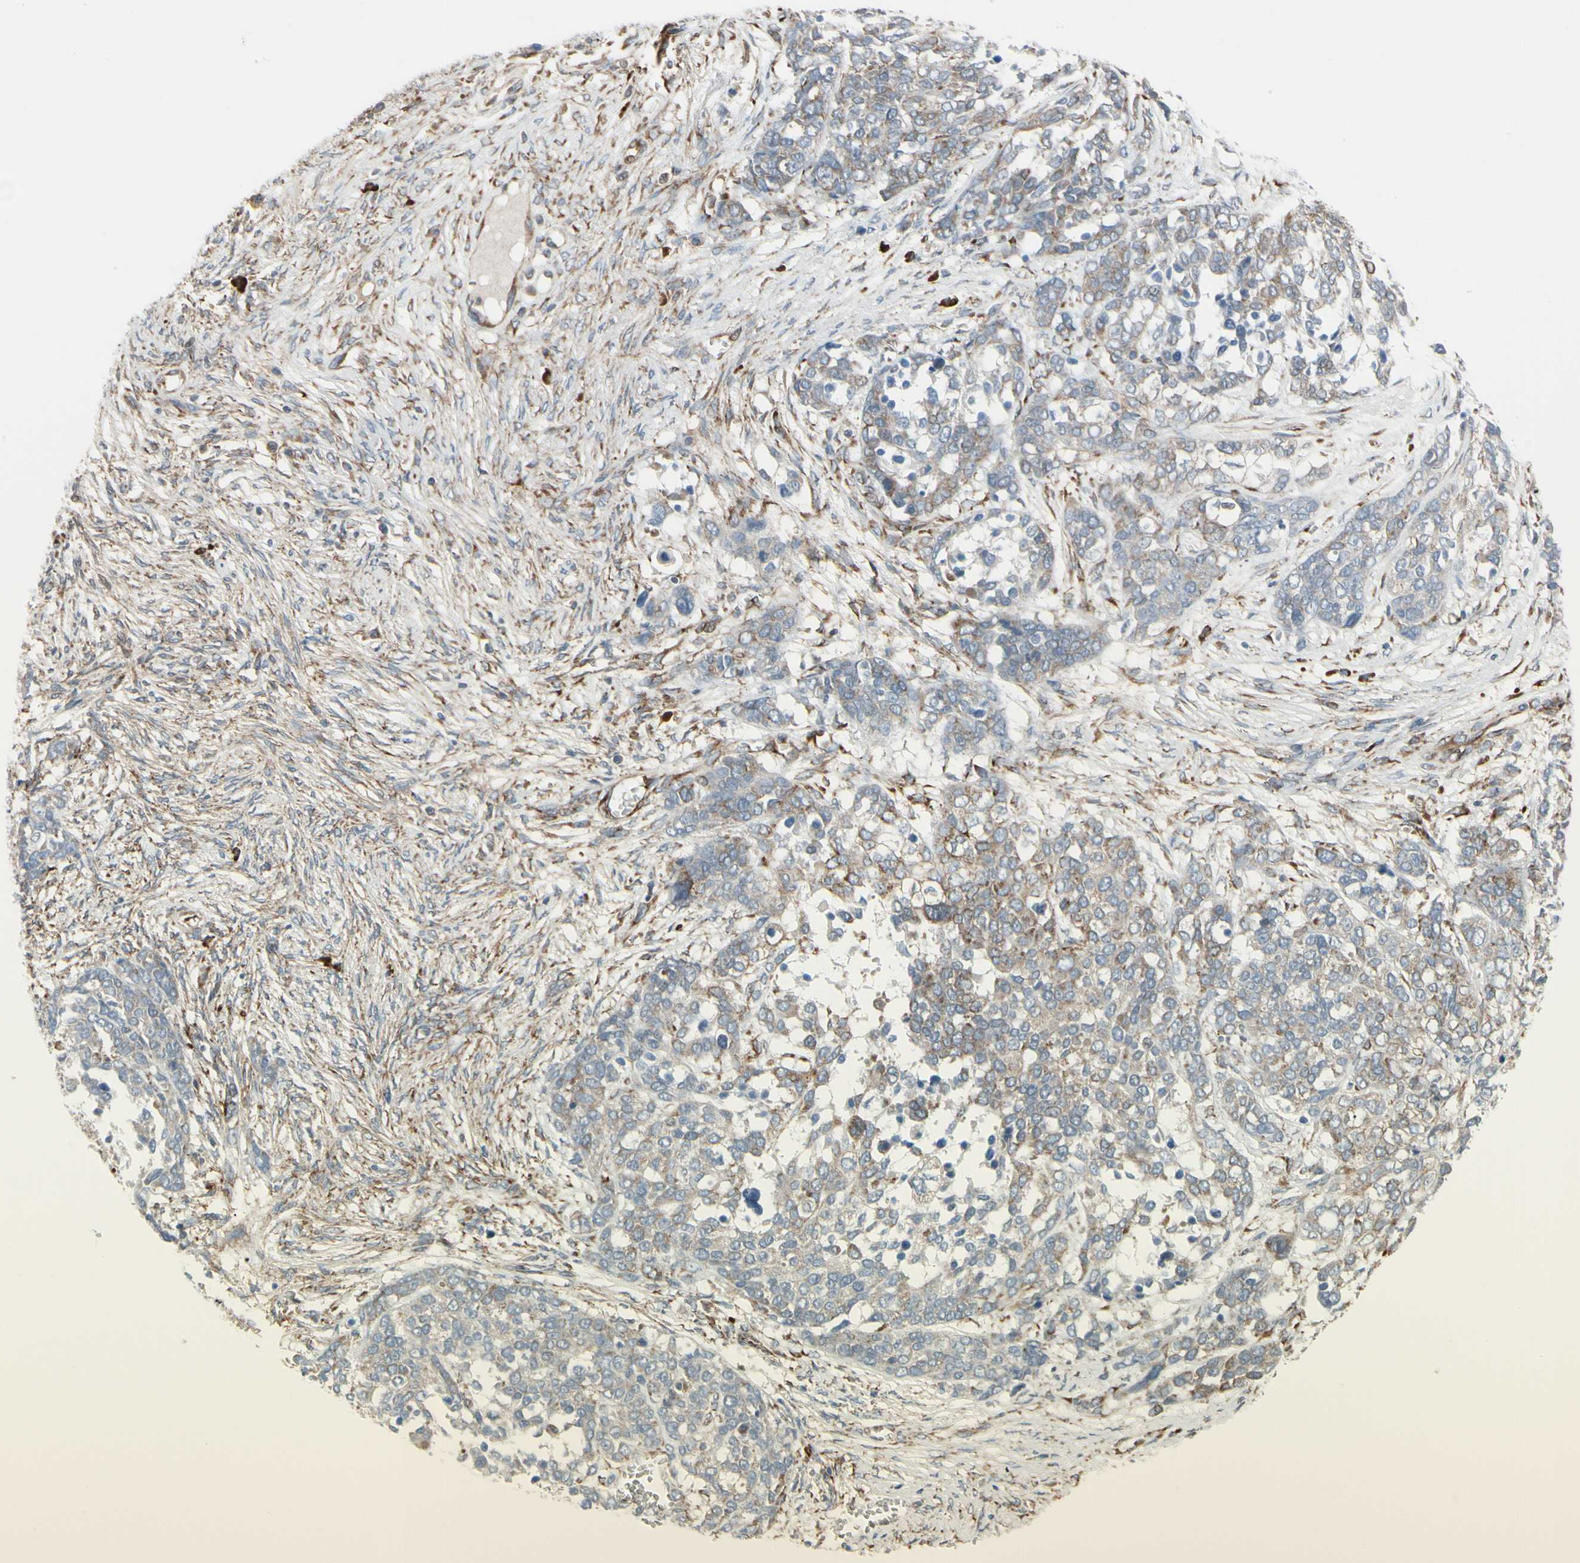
{"staining": {"intensity": "weak", "quantity": ">75%", "location": "cytoplasmic/membranous"}, "tissue": "ovarian cancer", "cell_type": "Tumor cells", "image_type": "cancer", "snomed": [{"axis": "morphology", "description": "Cystadenocarcinoma, serous, NOS"}, {"axis": "topography", "description": "Ovary"}], "caption": "Weak cytoplasmic/membranous protein staining is present in about >75% of tumor cells in ovarian cancer (serous cystadenocarcinoma). Immunohistochemistry stains the protein of interest in brown and the nuclei are stained blue.", "gene": "FNDC3A", "patient": {"sex": "female", "age": 44}}